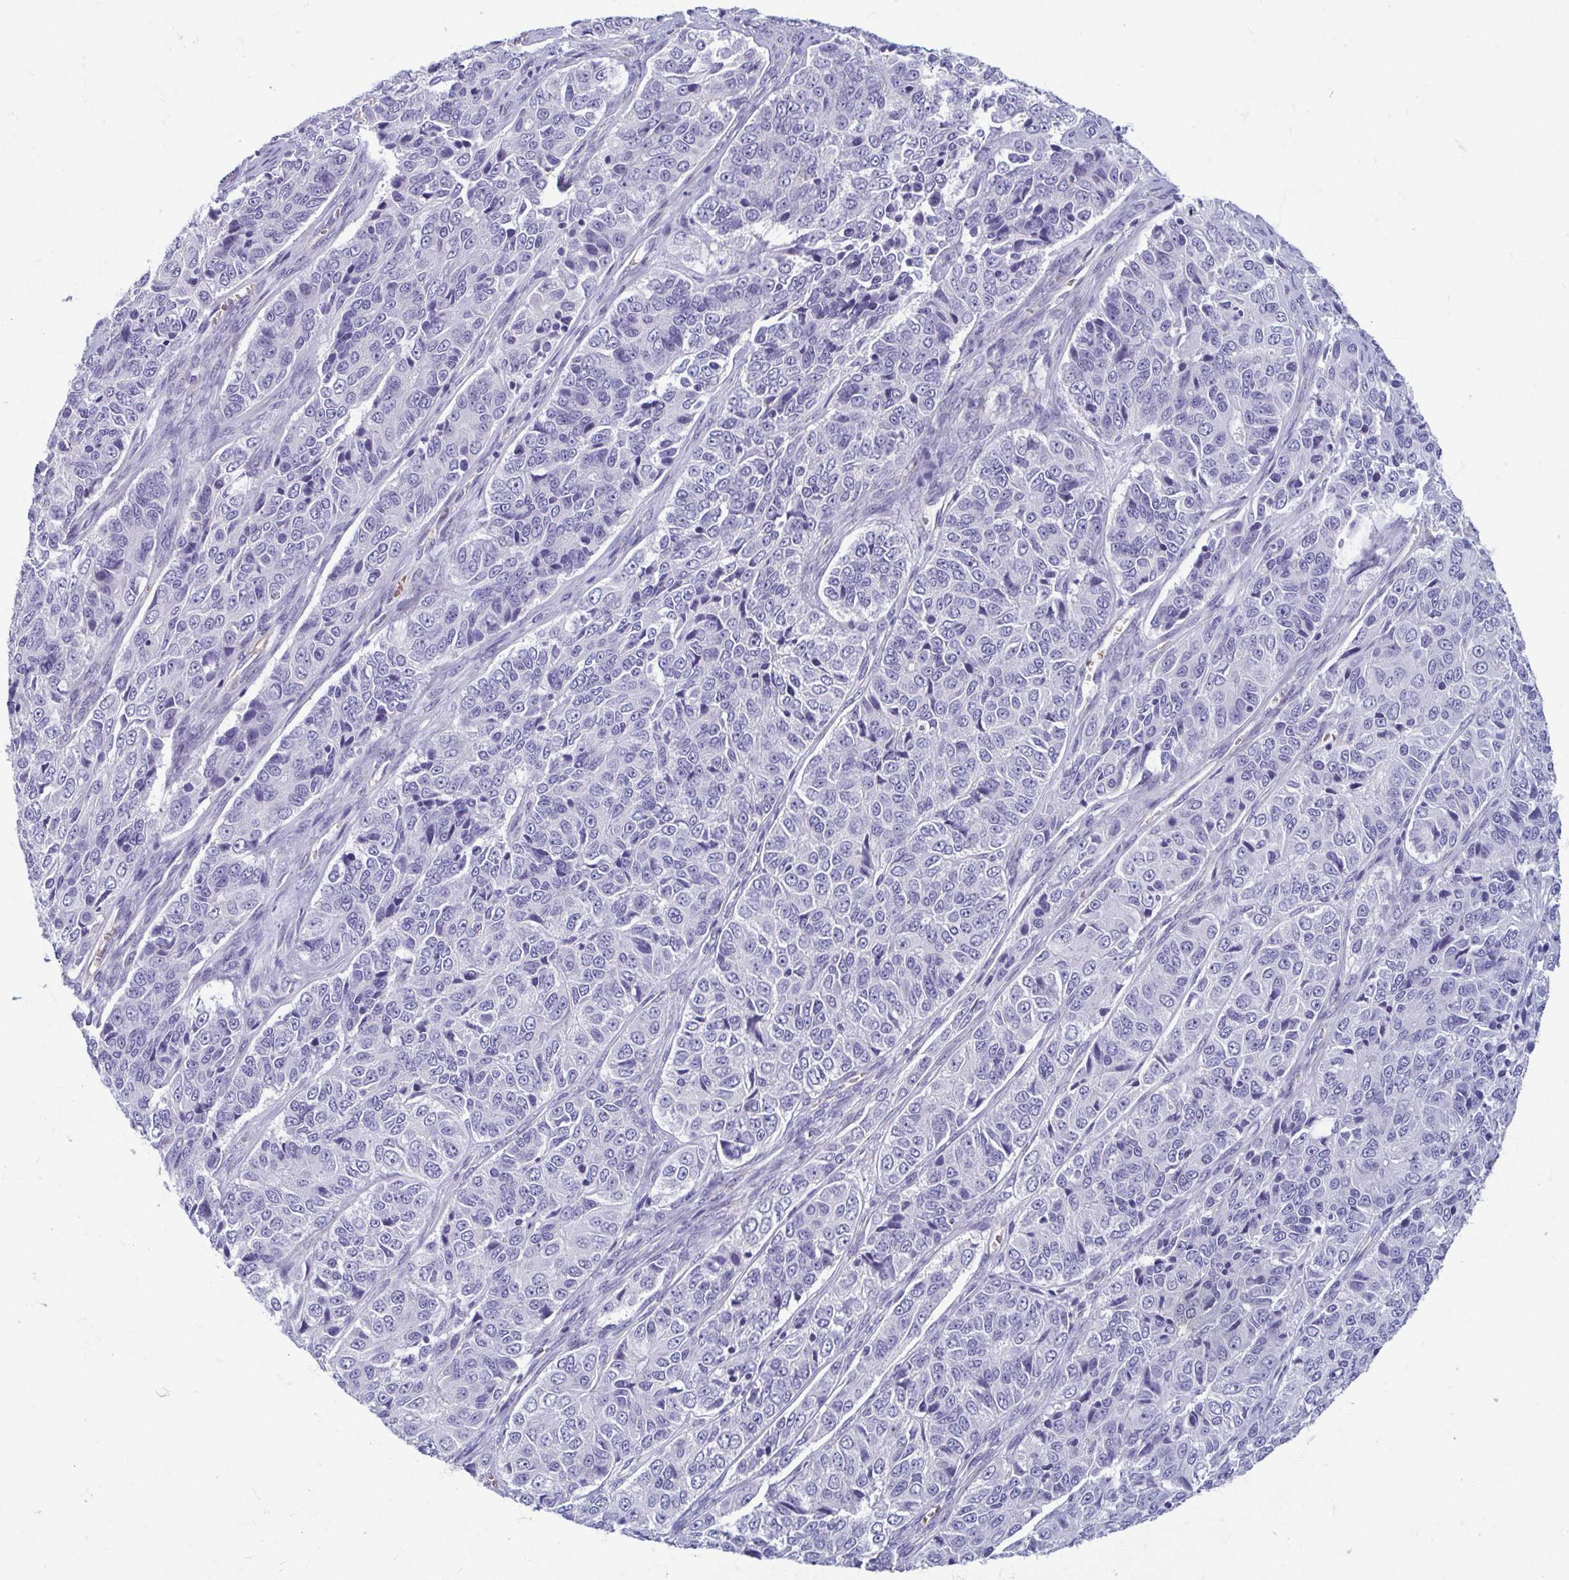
{"staining": {"intensity": "negative", "quantity": "none", "location": "none"}, "tissue": "ovarian cancer", "cell_type": "Tumor cells", "image_type": "cancer", "snomed": [{"axis": "morphology", "description": "Carcinoma, endometroid"}, {"axis": "topography", "description": "Ovary"}], "caption": "High magnification brightfield microscopy of ovarian cancer (endometroid carcinoma) stained with DAB (3,3'-diaminobenzidine) (brown) and counterstained with hematoxylin (blue): tumor cells show no significant expression.", "gene": "MORC4", "patient": {"sex": "female", "age": 51}}